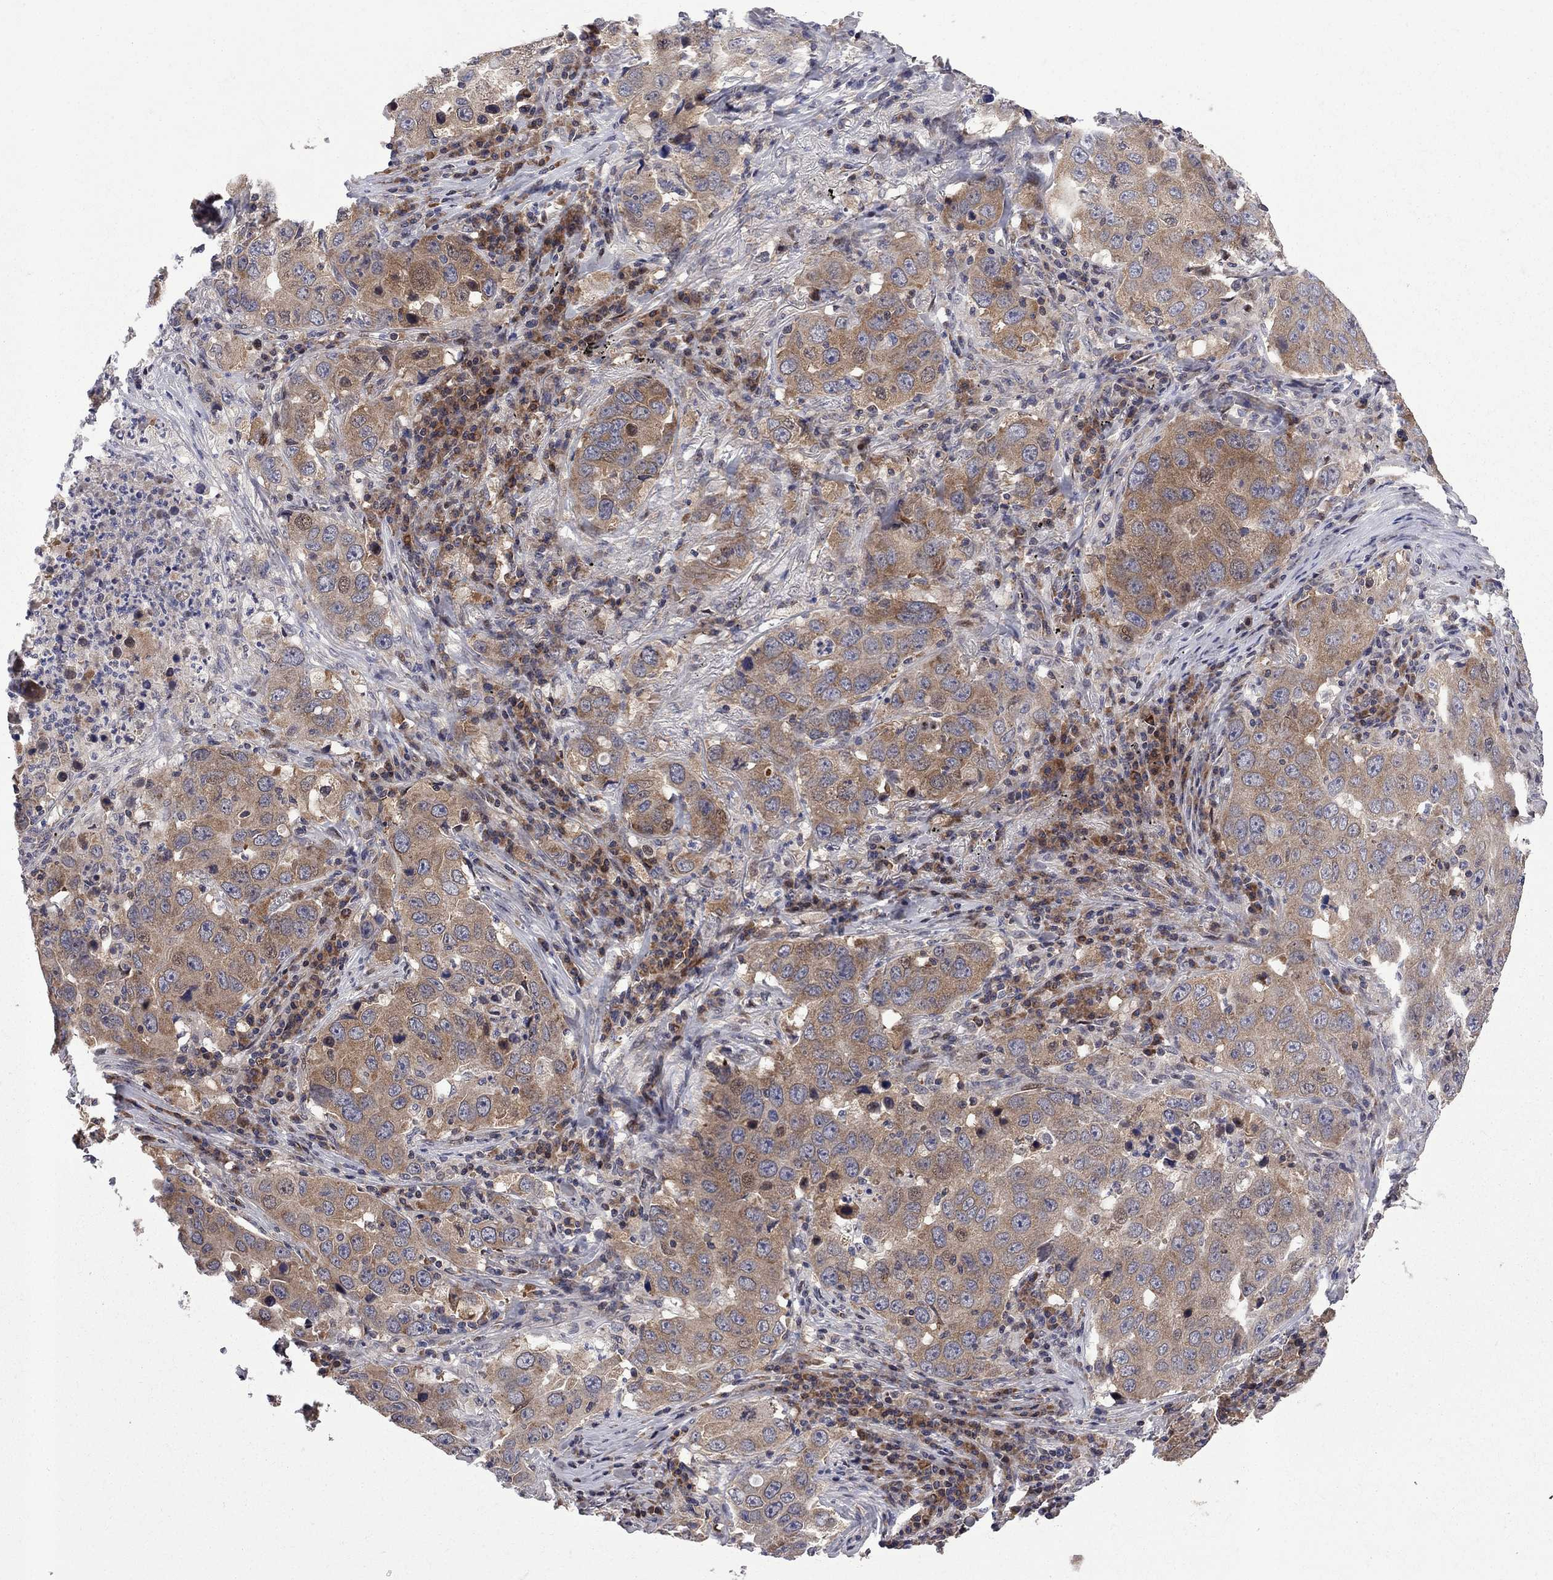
{"staining": {"intensity": "moderate", "quantity": ">75%", "location": "cytoplasmic/membranous"}, "tissue": "lung cancer", "cell_type": "Tumor cells", "image_type": "cancer", "snomed": [{"axis": "morphology", "description": "Adenocarcinoma, NOS"}, {"axis": "topography", "description": "Lung"}], "caption": "Lung cancer stained with a protein marker reveals moderate staining in tumor cells.", "gene": "CNOT11", "patient": {"sex": "male", "age": 73}}